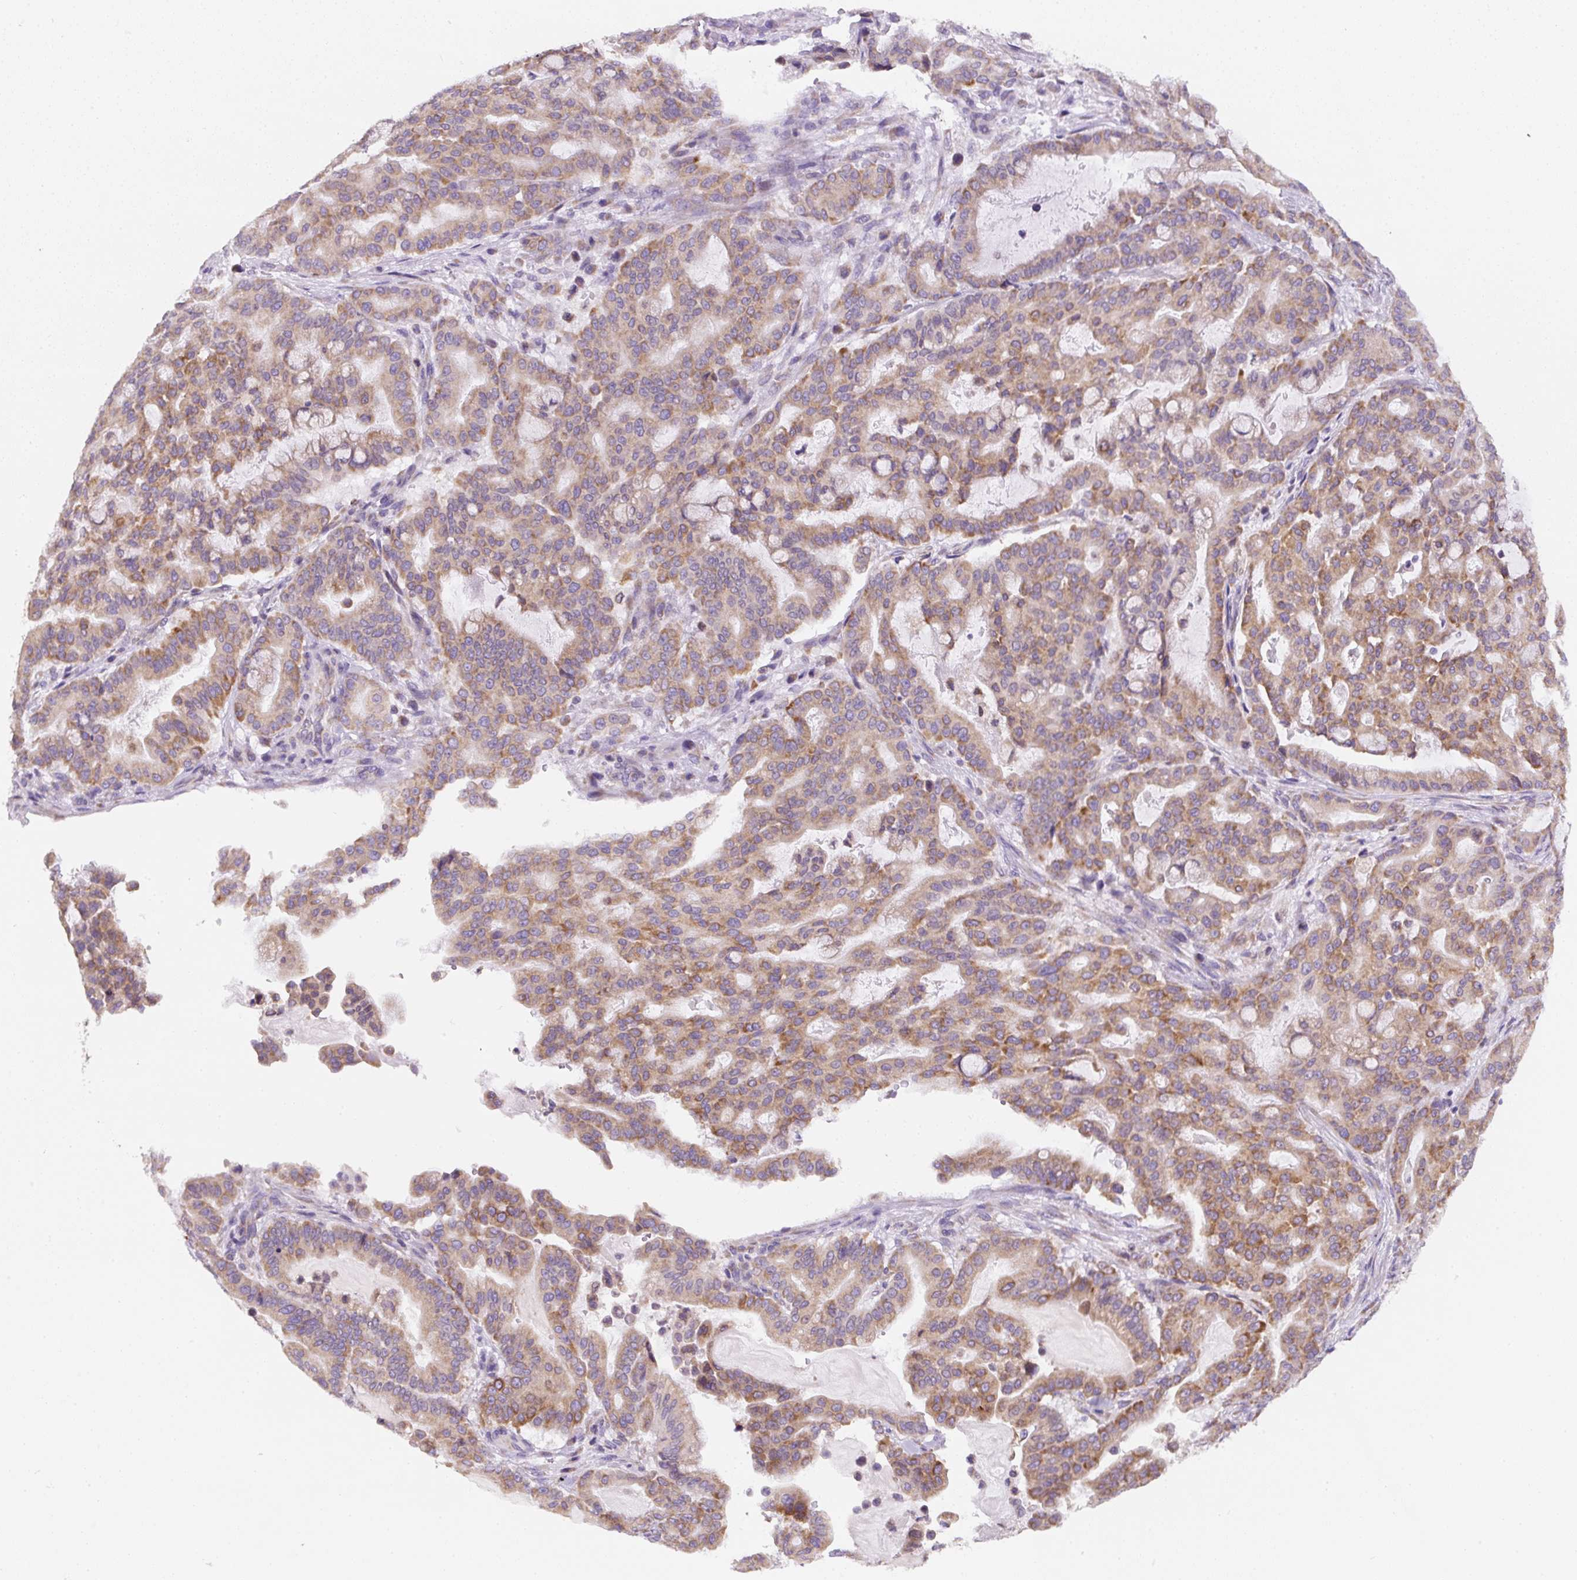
{"staining": {"intensity": "moderate", "quantity": ">75%", "location": "cytoplasmic/membranous"}, "tissue": "pancreatic cancer", "cell_type": "Tumor cells", "image_type": "cancer", "snomed": [{"axis": "morphology", "description": "Adenocarcinoma, NOS"}, {"axis": "topography", "description": "Pancreas"}], "caption": "Pancreatic cancer stained for a protein (brown) shows moderate cytoplasmic/membranous positive expression in about >75% of tumor cells.", "gene": "DDOST", "patient": {"sex": "male", "age": 63}}